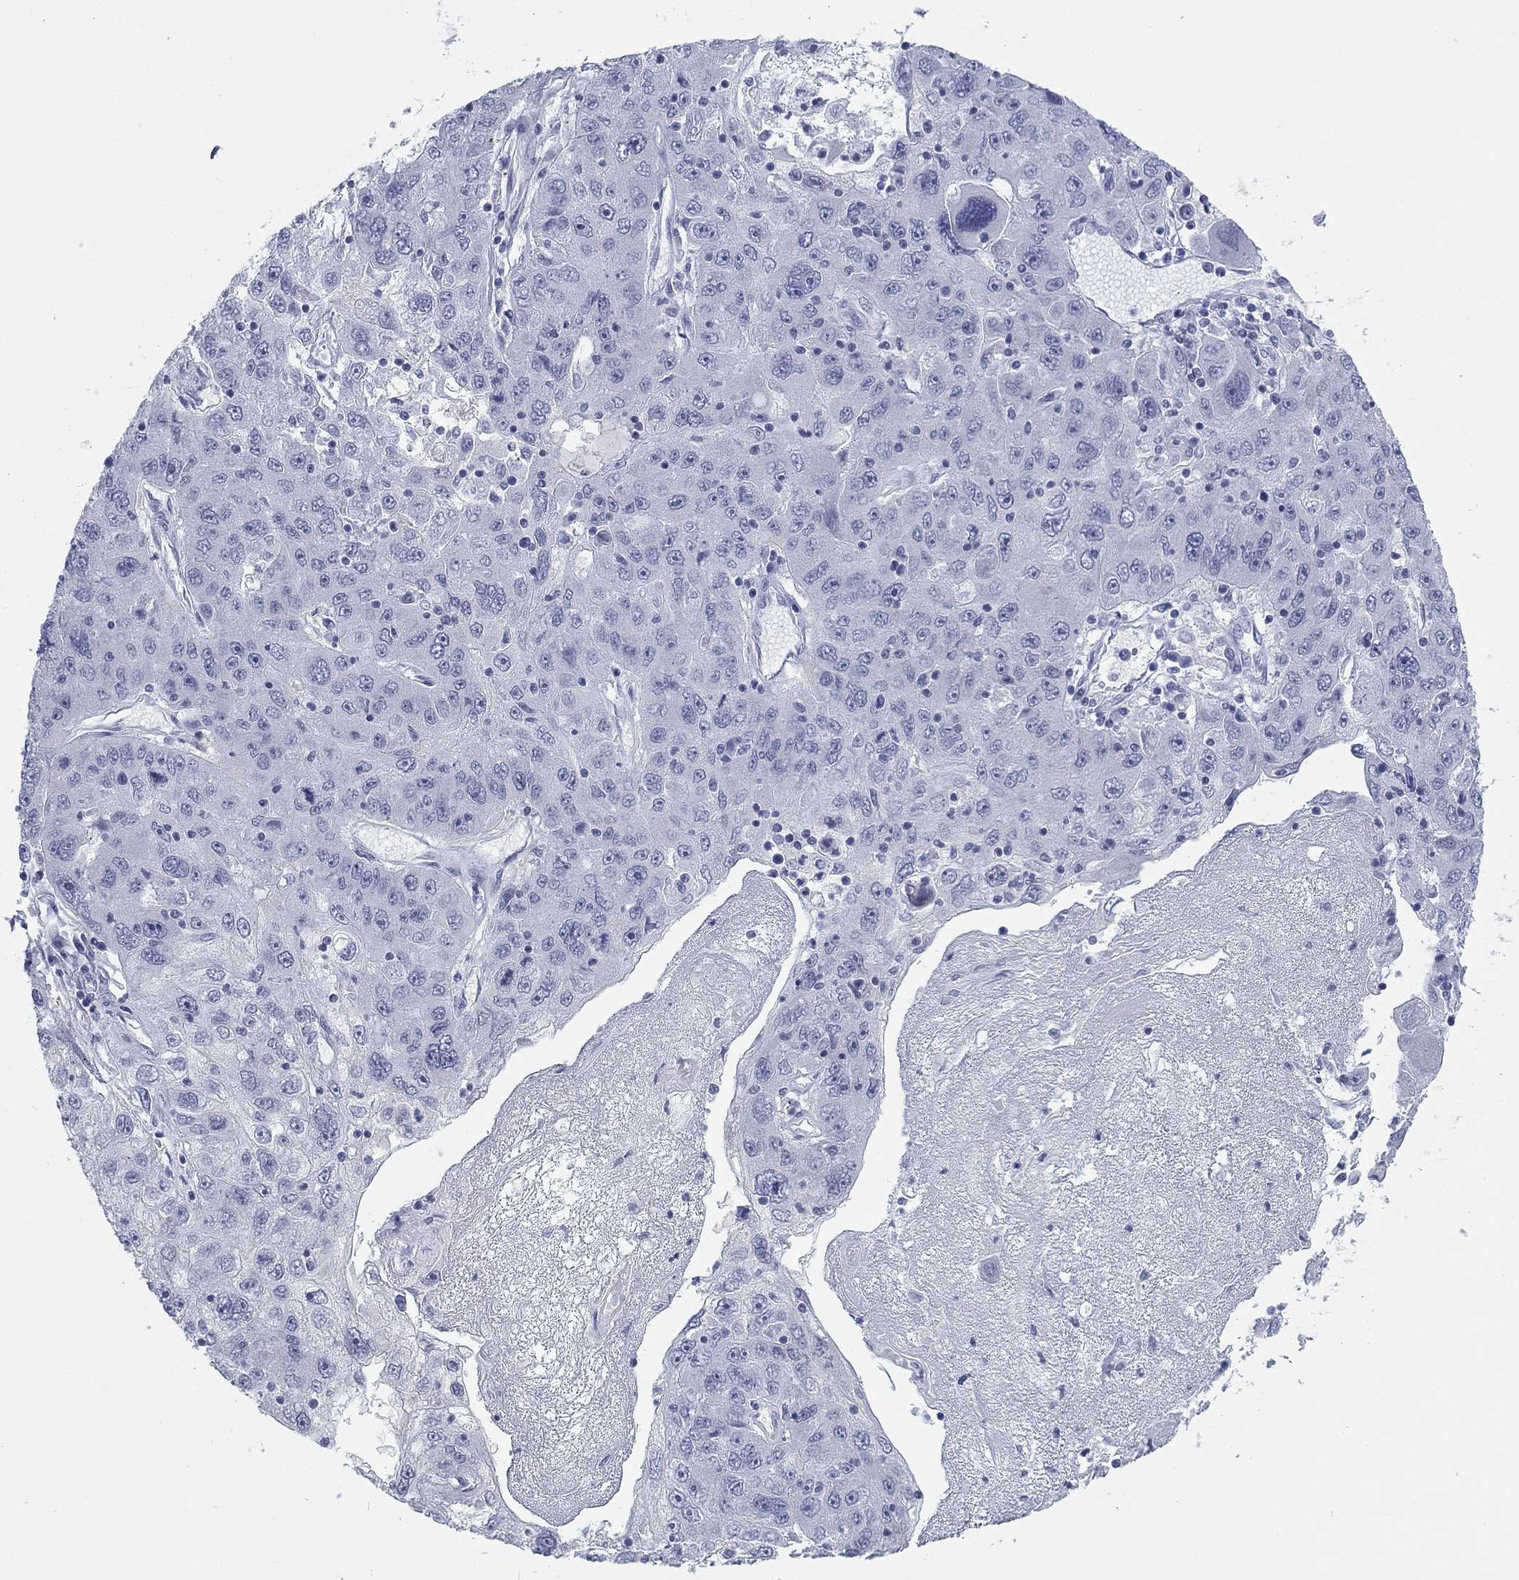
{"staining": {"intensity": "negative", "quantity": "none", "location": "none"}, "tissue": "stomach cancer", "cell_type": "Tumor cells", "image_type": "cancer", "snomed": [{"axis": "morphology", "description": "Adenocarcinoma, NOS"}, {"axis": "topography", "description": "Stomach"}], "caption": "A photomicrograph of human stomach cancer is negative for staining in tumor cells. (Brightfield microscopy of DAB IHC at high magnification).", "gene": "DNAL1", "patient": {"sex": "male", "age": 56}}